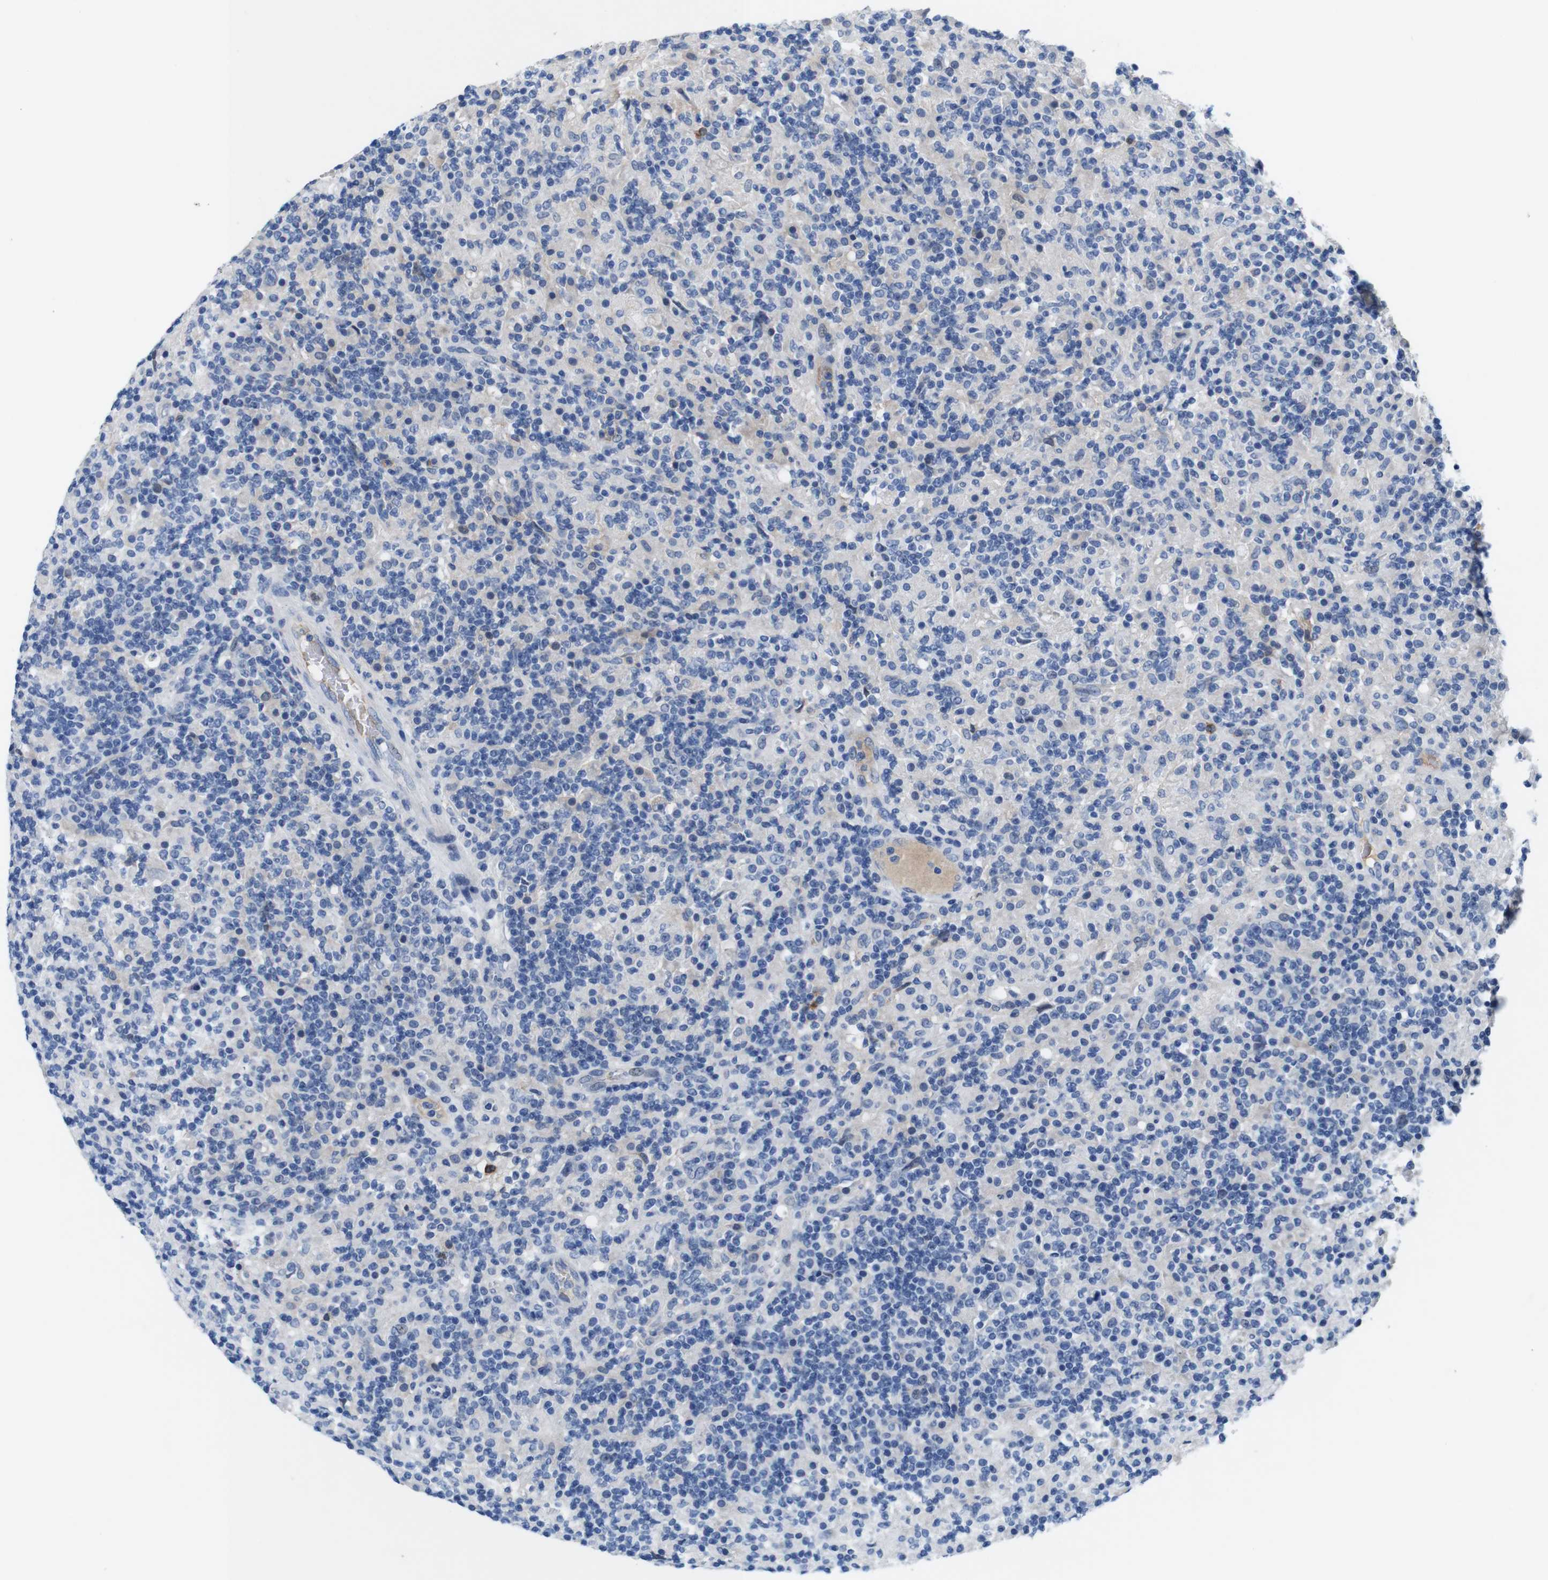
{"staining": {"intensity": "negative", "quantity": "none", "location": "none"}, "tissue": "lymphoma", "cell_type": "Tumor cells", "image_type": "cancer", "snomed": [{"axis": "morphology", "description": "Hodgkin's disease, NOS"}, {"axis": "topography", "description": "Lymph node"}], "caption": "Immunohistochemical staining of Hodgkin's disease shows no significant positivity in tumor cells.", "gene": "C1RL", "patient": {"sex": "male", "age": 70}}